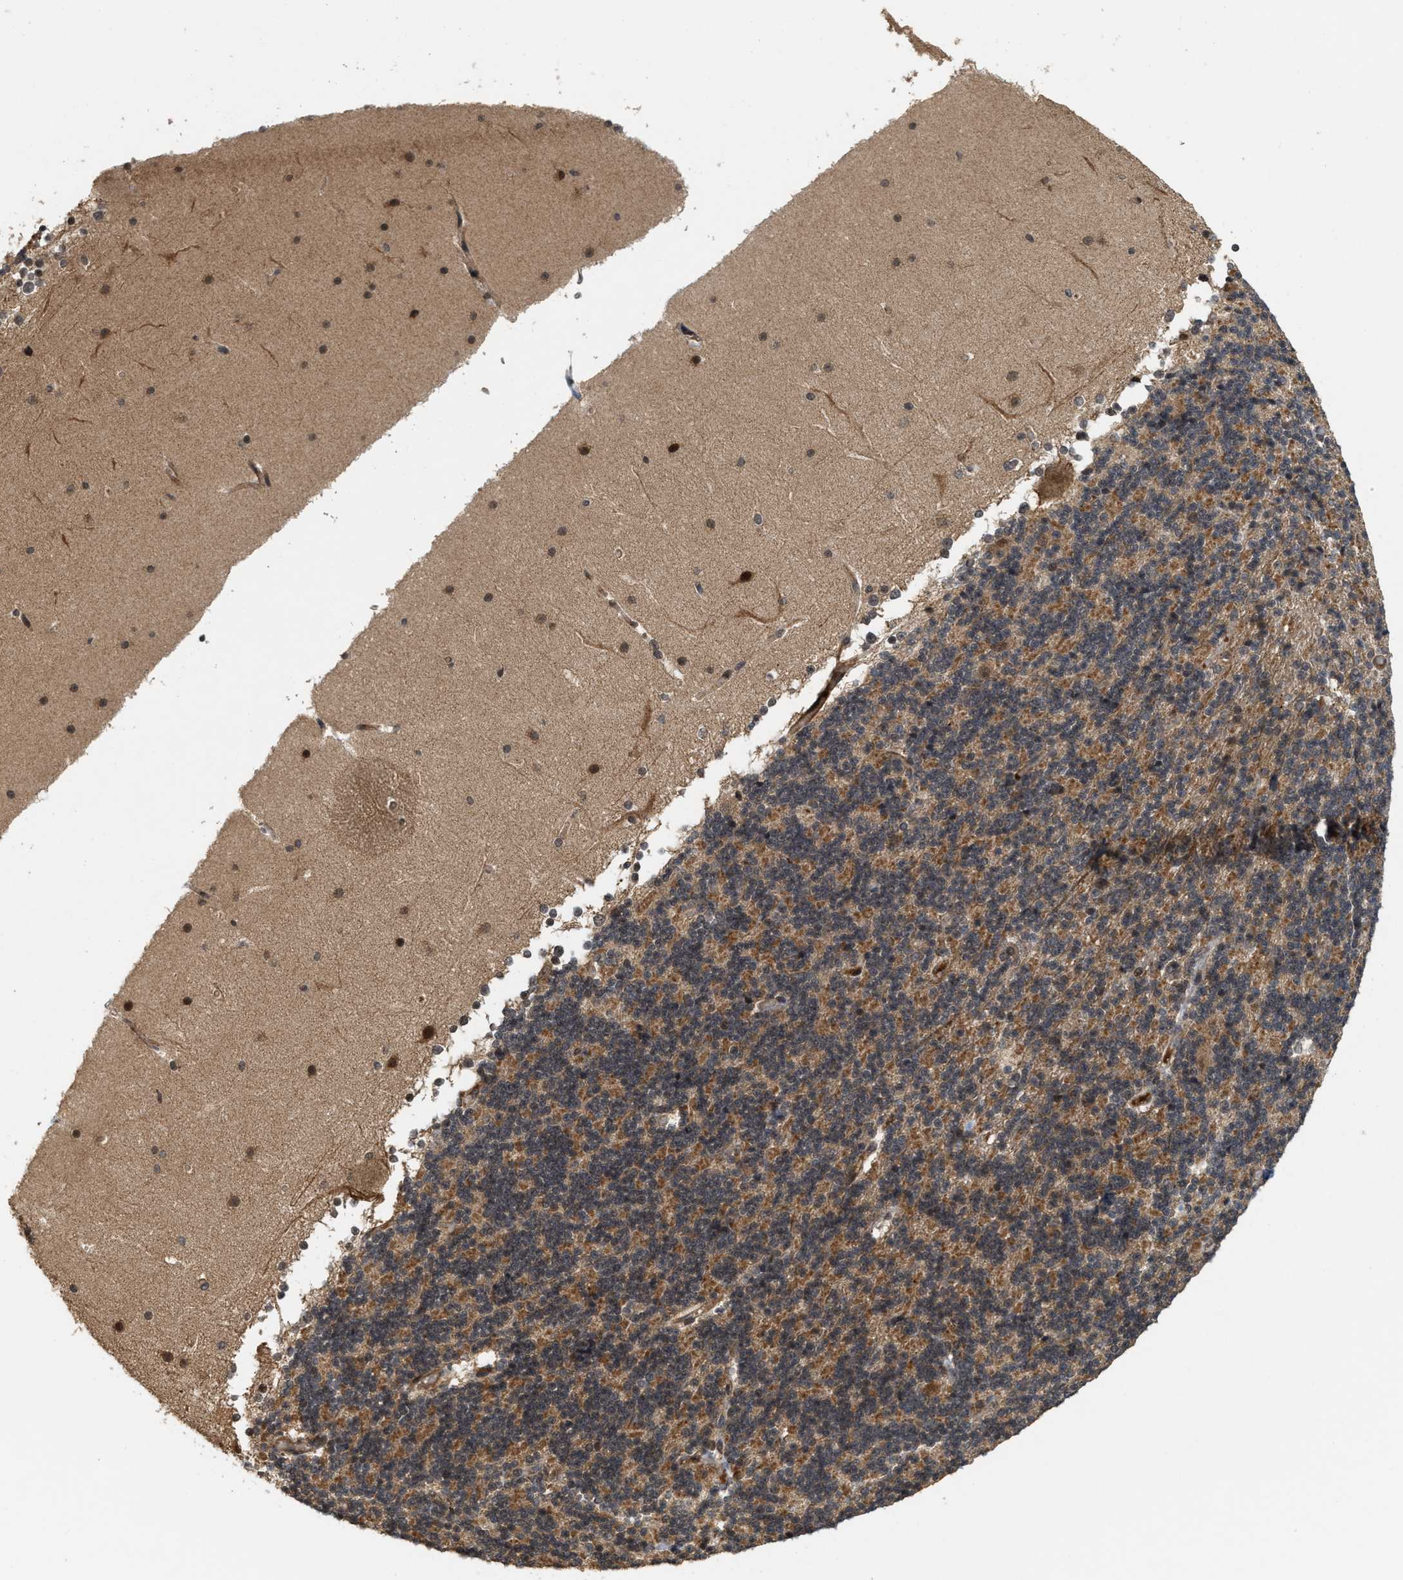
{"staining": {"intensity": "moderate", "quantity": "25%-75%", "location": "cytoplasmic/membranous"}, "tissue": "cerebellum", "cell_type": "Cells in granular layer", "image_type": "normal", "snomed": [{"axis": "morphology", "description": "Normal tissue, NOS"}, {"axis": "topography", "description": "Cerebellum"}], "caption": "High-magnification brightfield microscopy of benign cerebellum stained with DAB (brown) and counterstained with hematoxylin (blue). cells in granular layer exhibit moderate cytoplasmic/membranous expression is appreciated in about25%-75% of cells.", "gene": "ELP2", "patient": {"sex": "female", "age": 19}}